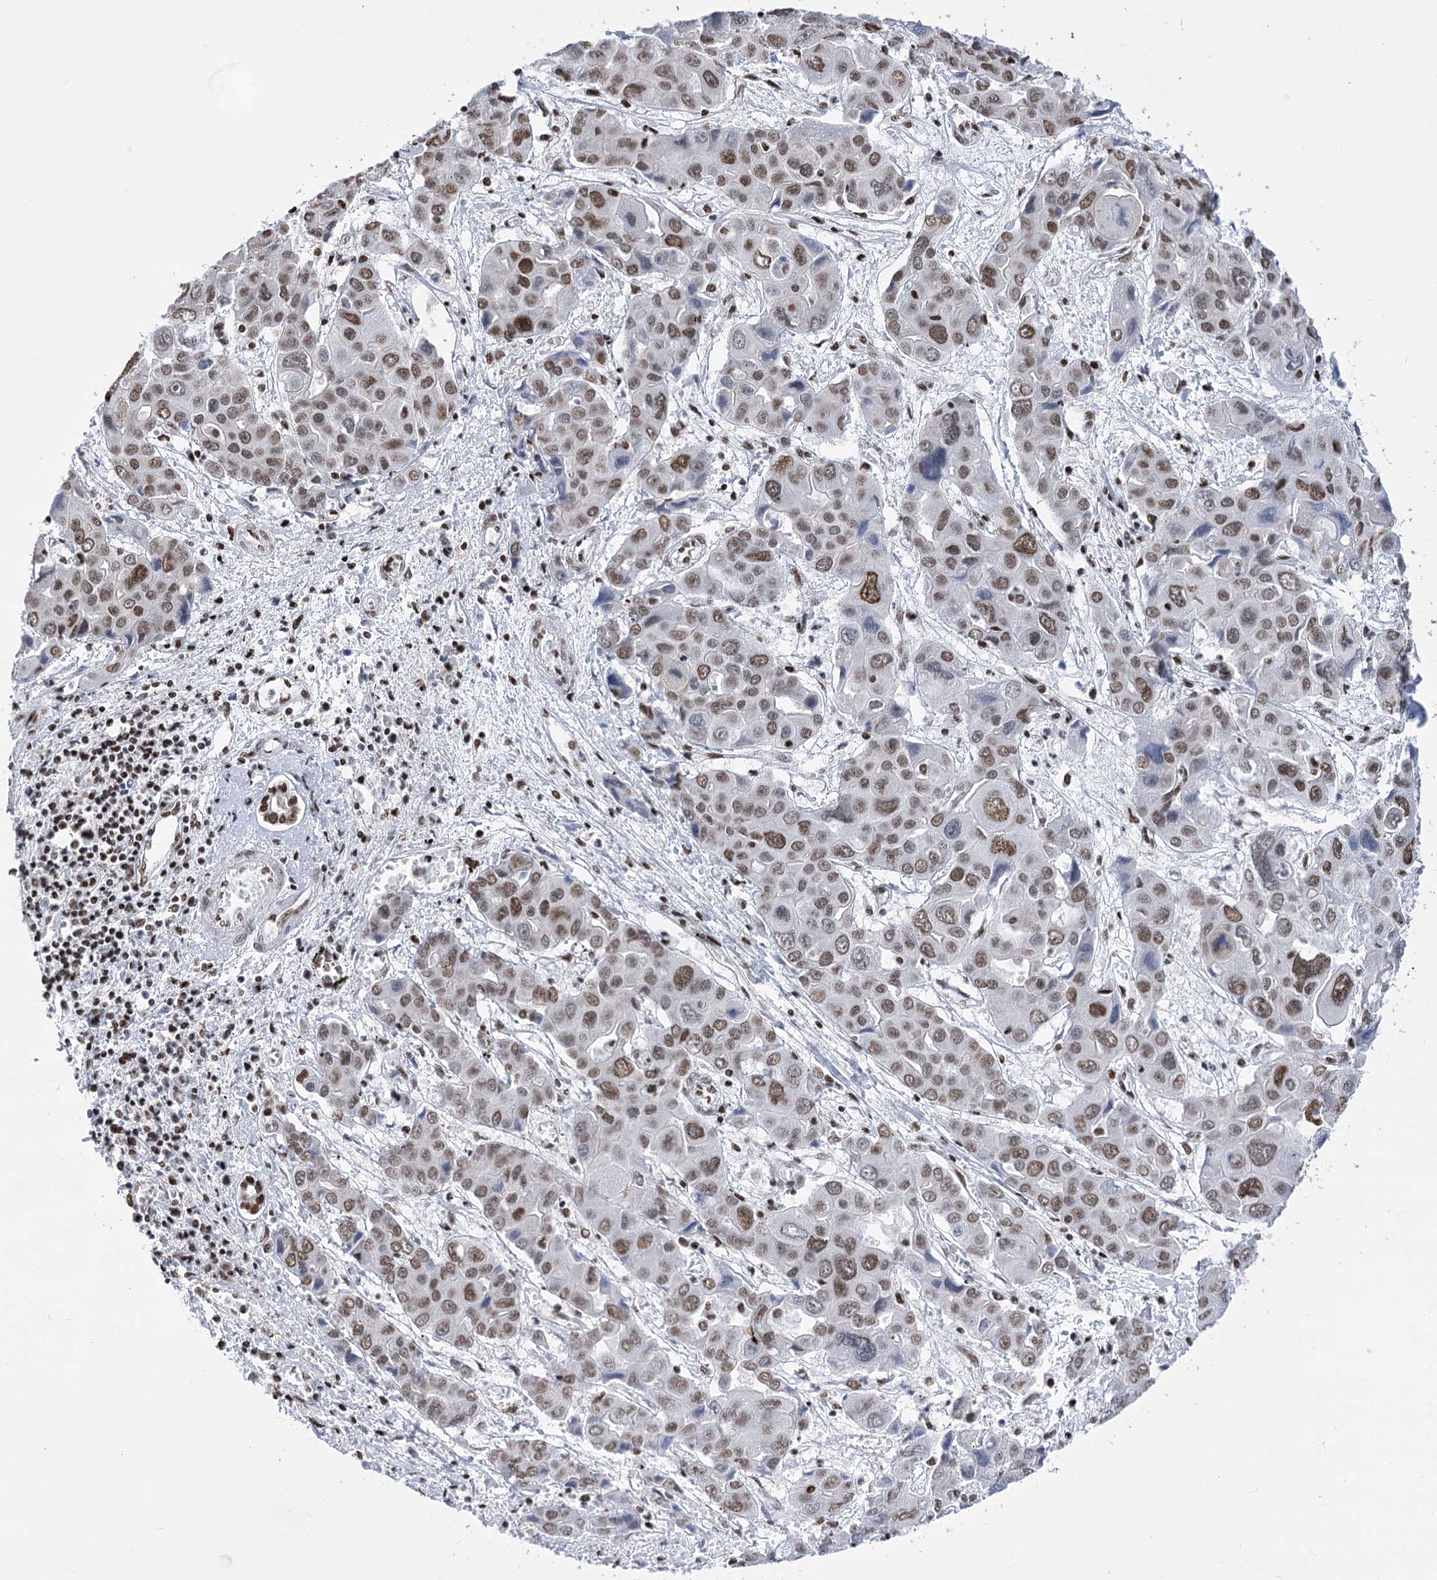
{"staining": {"intensity": "moderate", "quantity": "25%-75%", "location": "nuclear"}, "tissue": "liver cancer", "cell_type": "Tumor cells", "image_type": "cancer", "snomed": [{"axis": "morphology", "description": "Cholangiocarcinoma"}, {"axis": "topography", "description": "Liver"}], "caption": "Immunohistochemistry (DAB (3,3'-diaminobenzidine)) staining of human liver cancer displays moderate nuclear protein positivity in about 25%-75% of tumor cells. (DAB (3,3'-diaminobenzidine) IHC, brown staining for protein, blue staining for nuclei).", "gene": "POU4F3", "patient": {"sex": "male", "age": 67}}